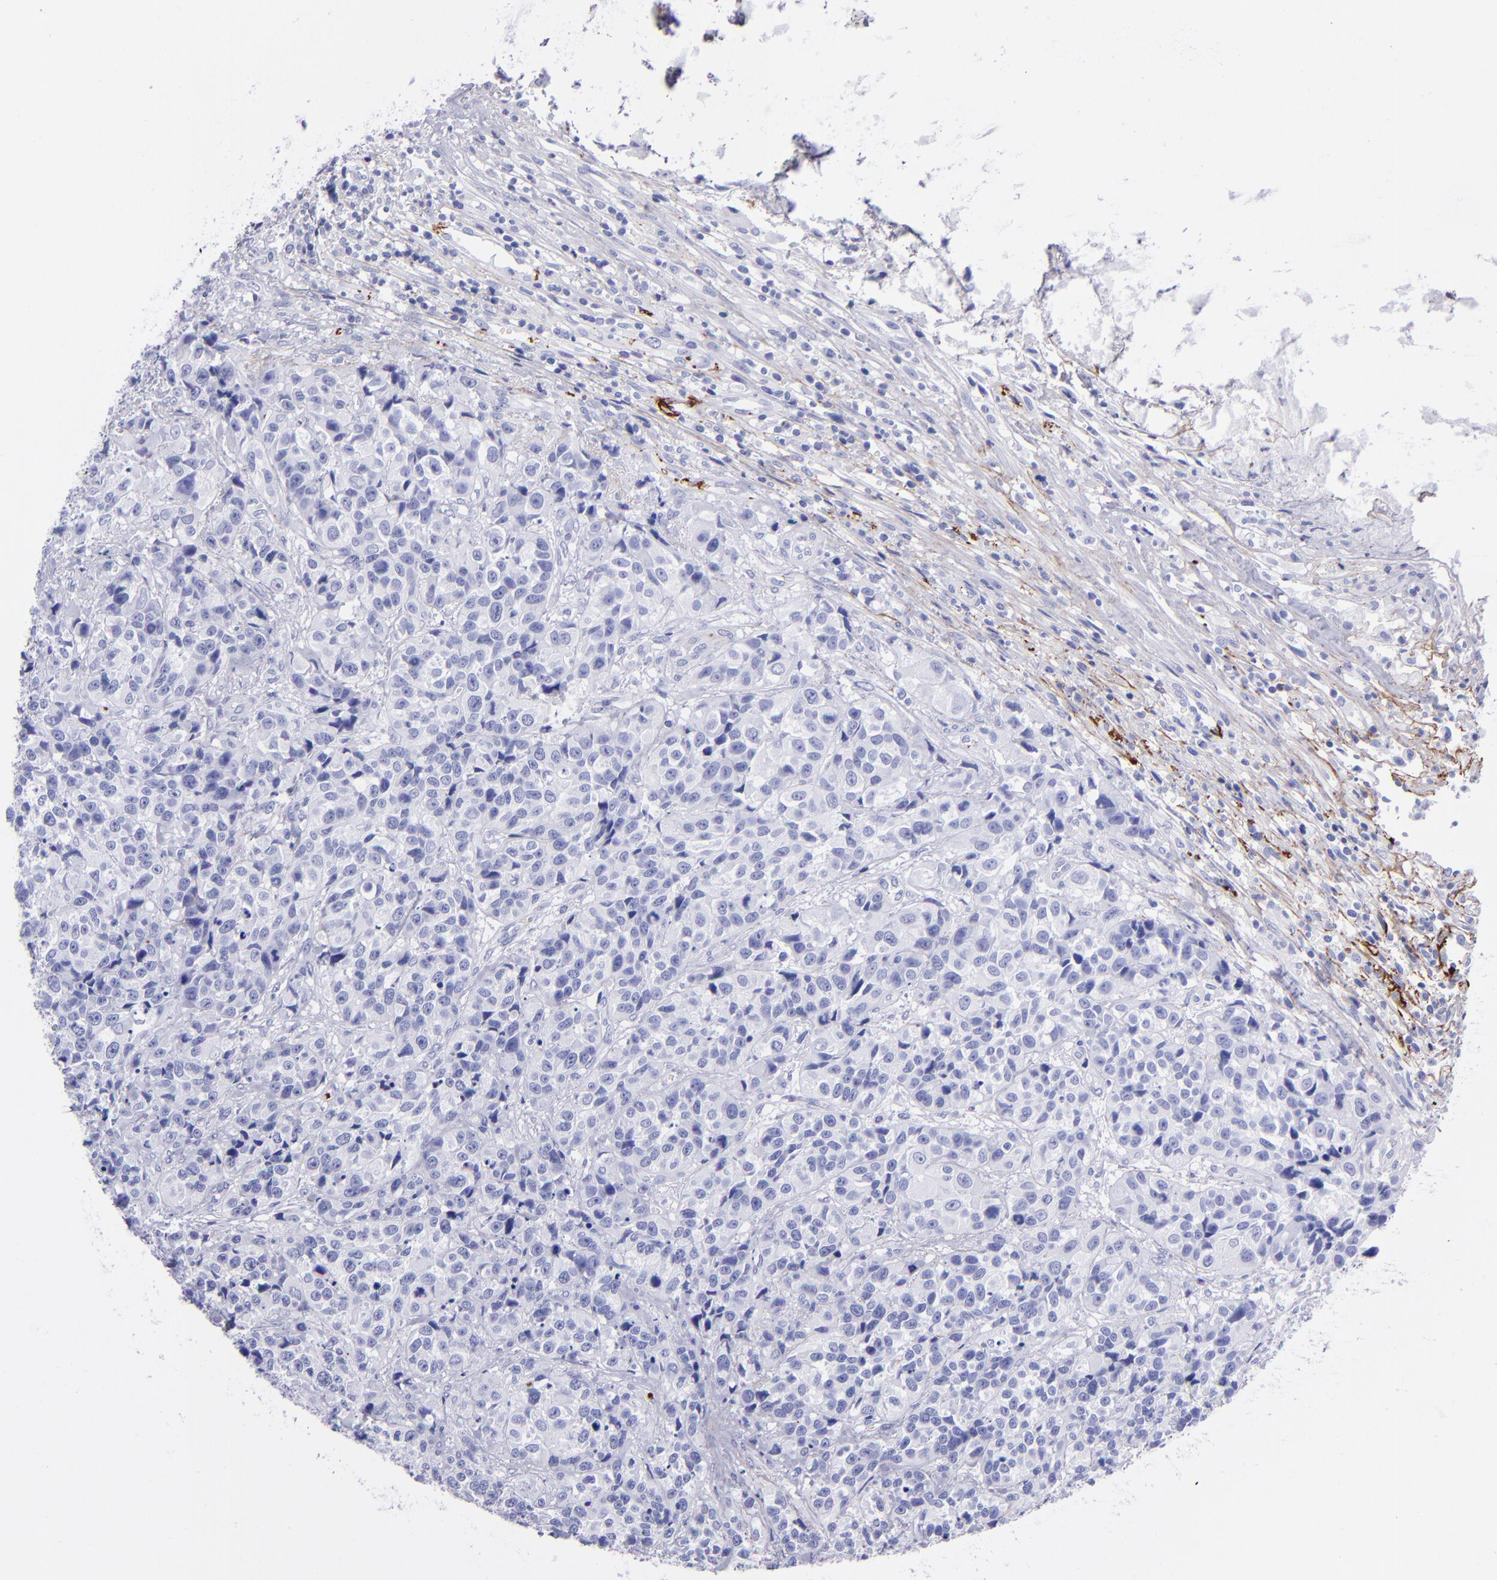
{"staining": {"intensity": "negative", "quantity": "none", "location": "none"}, "tissue": "urothelial cancer", "cell_type": "Tumor cells", "image_type": "cancer", "snomed": [{"axis": "morphology", "description": "Urothelial carcinoma, High grade"}, {"axis": "topography", "description": "Urinary bladder"}], "caption": "Tumor cells show no significant staining in urothelial cancer.", "gene": "EFCAB13", "patient": {"sex": "female", "age": 81}}